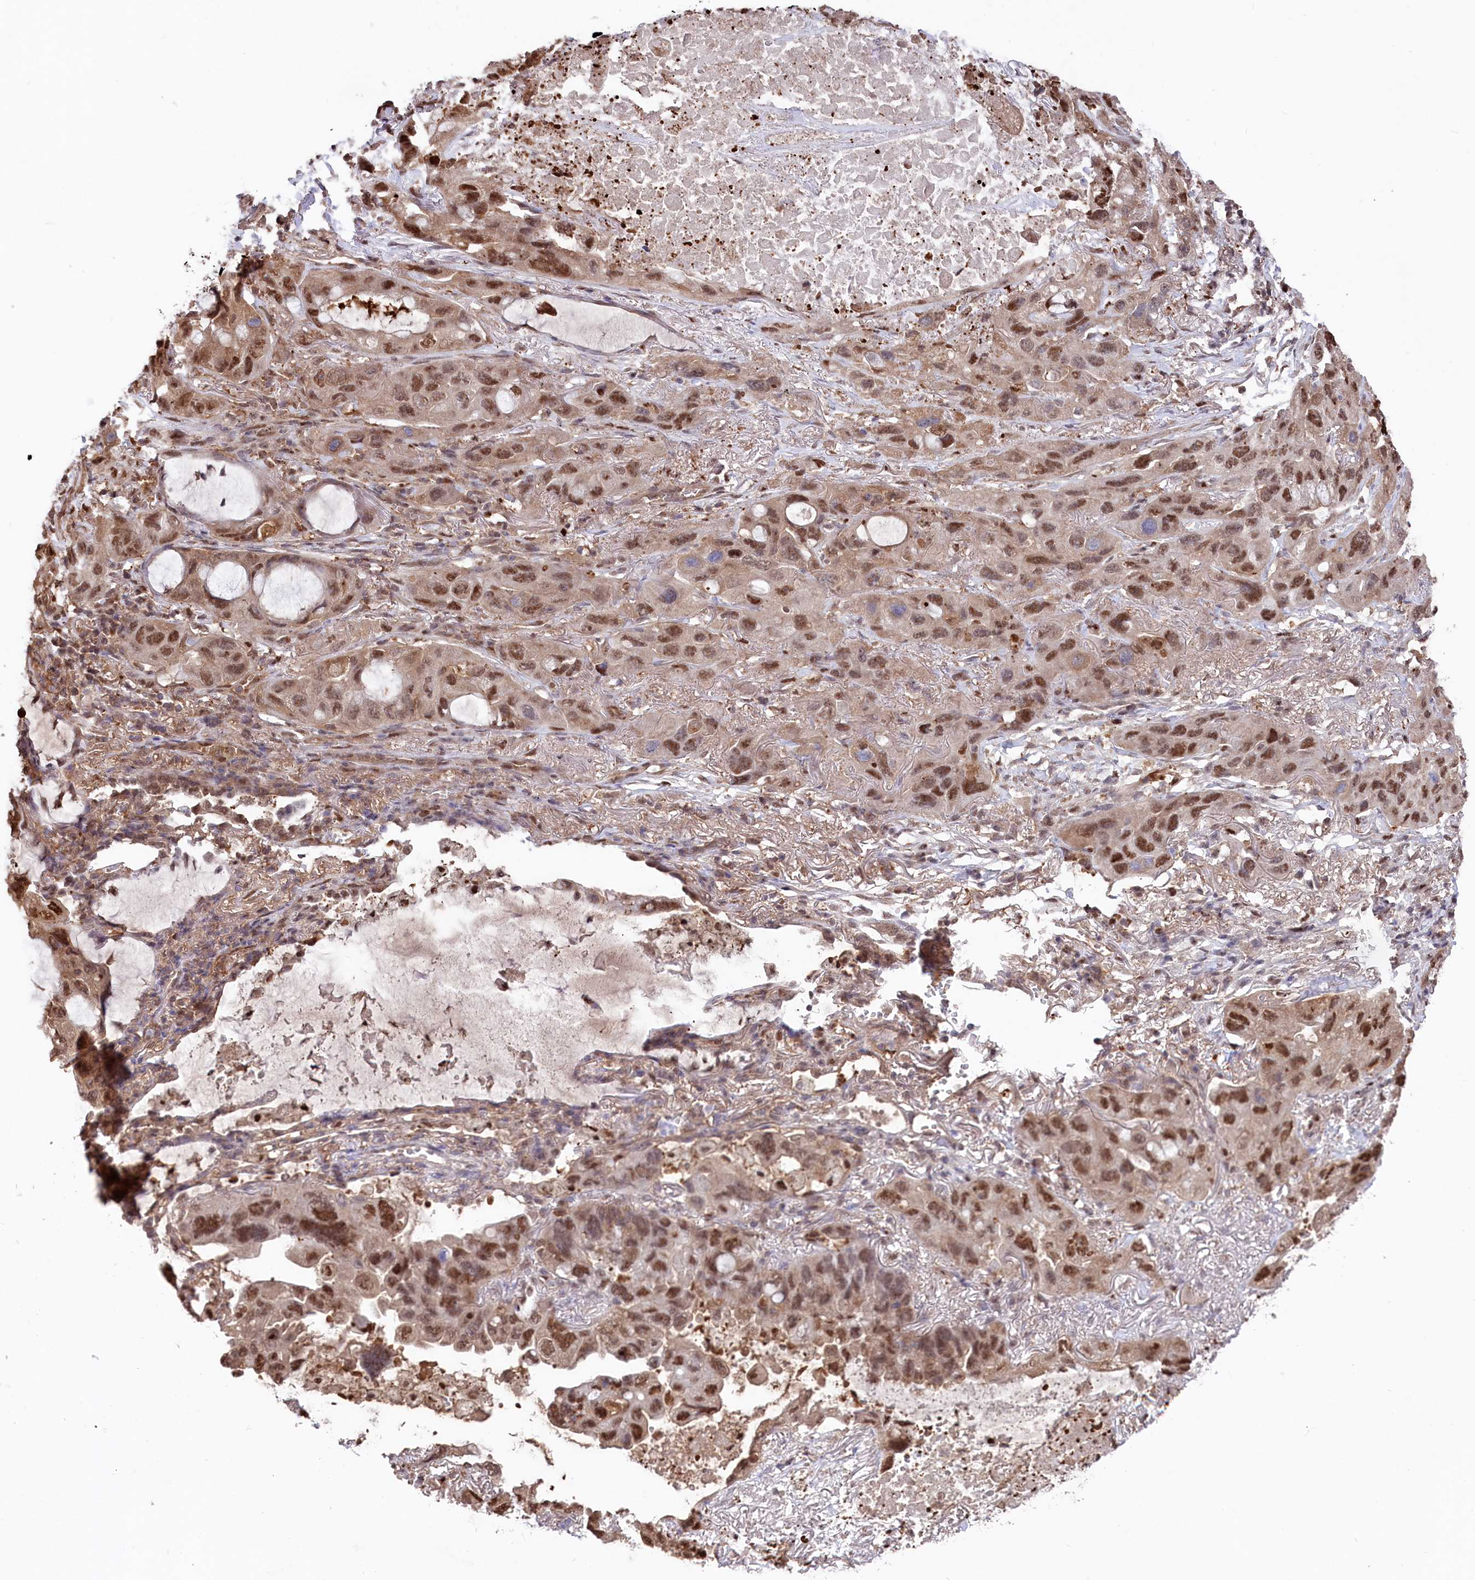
{"staining": {"intensity": "moderate", "quantity": ">75%", "location": "cytoplasmic/membranous,nuclear"}, "tissue": "lung cancer", "cell_type": "Tumor cells", "image_type": "cancer", "snomed": [{"axis": "morphology", "description": "Squamous cell carcinoma, NOS"}, {"axis": "topography", "description": "Lung"}], "caption": "Tumor cells exhibit medium levels of moderate cytoplasmic/membranous and nuclear positivity in approximately >75% of cells in lung cancer. (brown staining indicates protein expression, while blue staining denotes nuclei).", "gene": "PSMA1", "patient": {"sex": "female", "age": 73}}